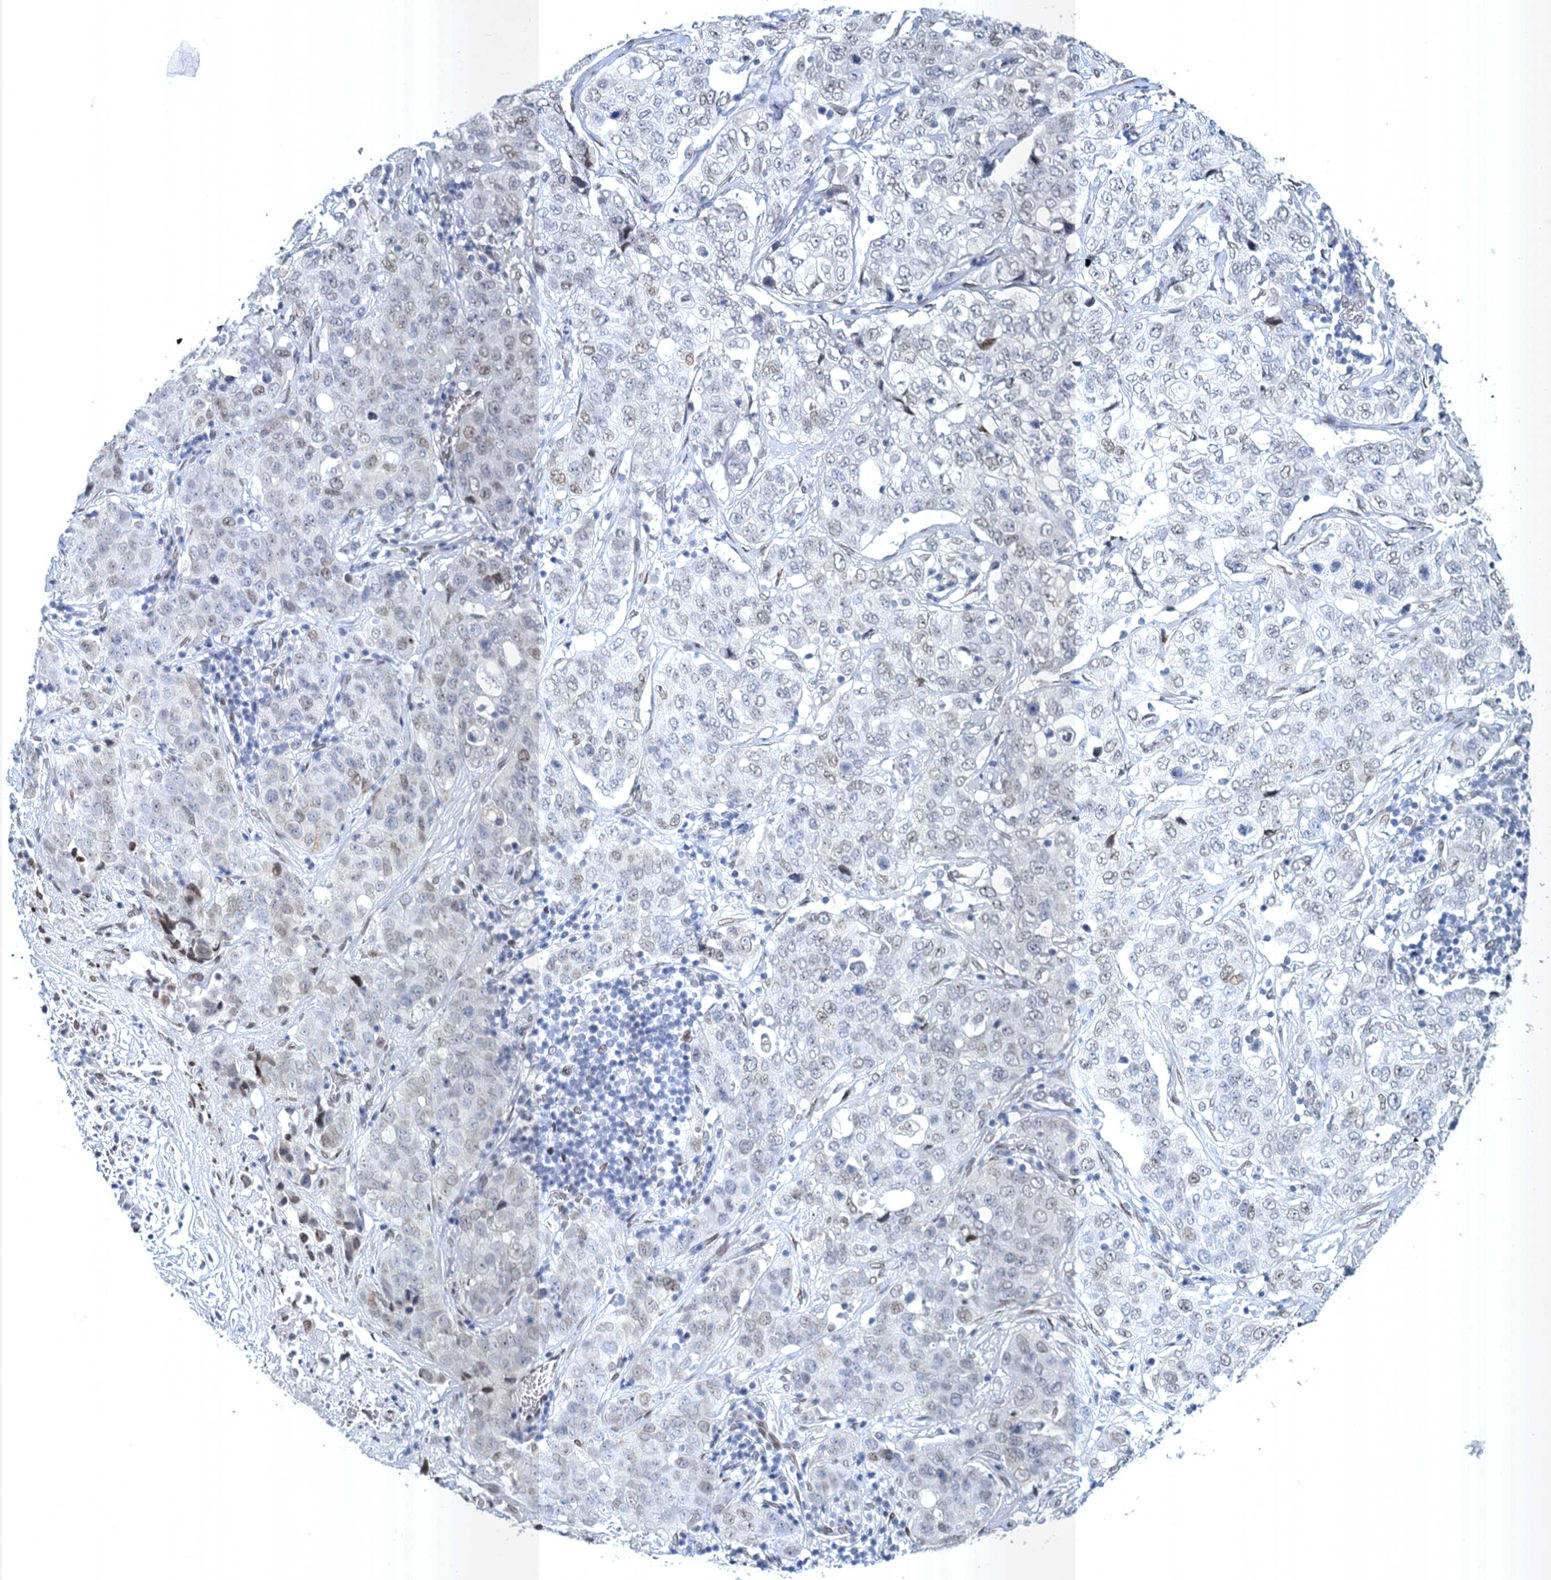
{"staining": {"intensity": "weak", "quantity": "25%-75%", "location": "cytoplasmic/membranous,nuclear"}, "tissue": "stomach cancer", "cell_type": "Tumor cells", "image_type": "cancer", "snomed": [{"axis": "morphology", "description": "Normal tissue, NOS"}, {"axis": "morphology", "description": "Adenocarcinoma, NOS"}, {"axis": "topography", "description": "Lymph node"}, {"axis": "topography", "description": "Stomach"}], "caption": "High-power microscopy captured an IHC micrograph of stomach cancer (adenocarcinoma), revealing weak cytoplasmic/membranous and nuclear staining in approximately 25%-75% of tumor cells.", "gene": "PRSS35", "patient": {"sex": "male", "age": 48}}